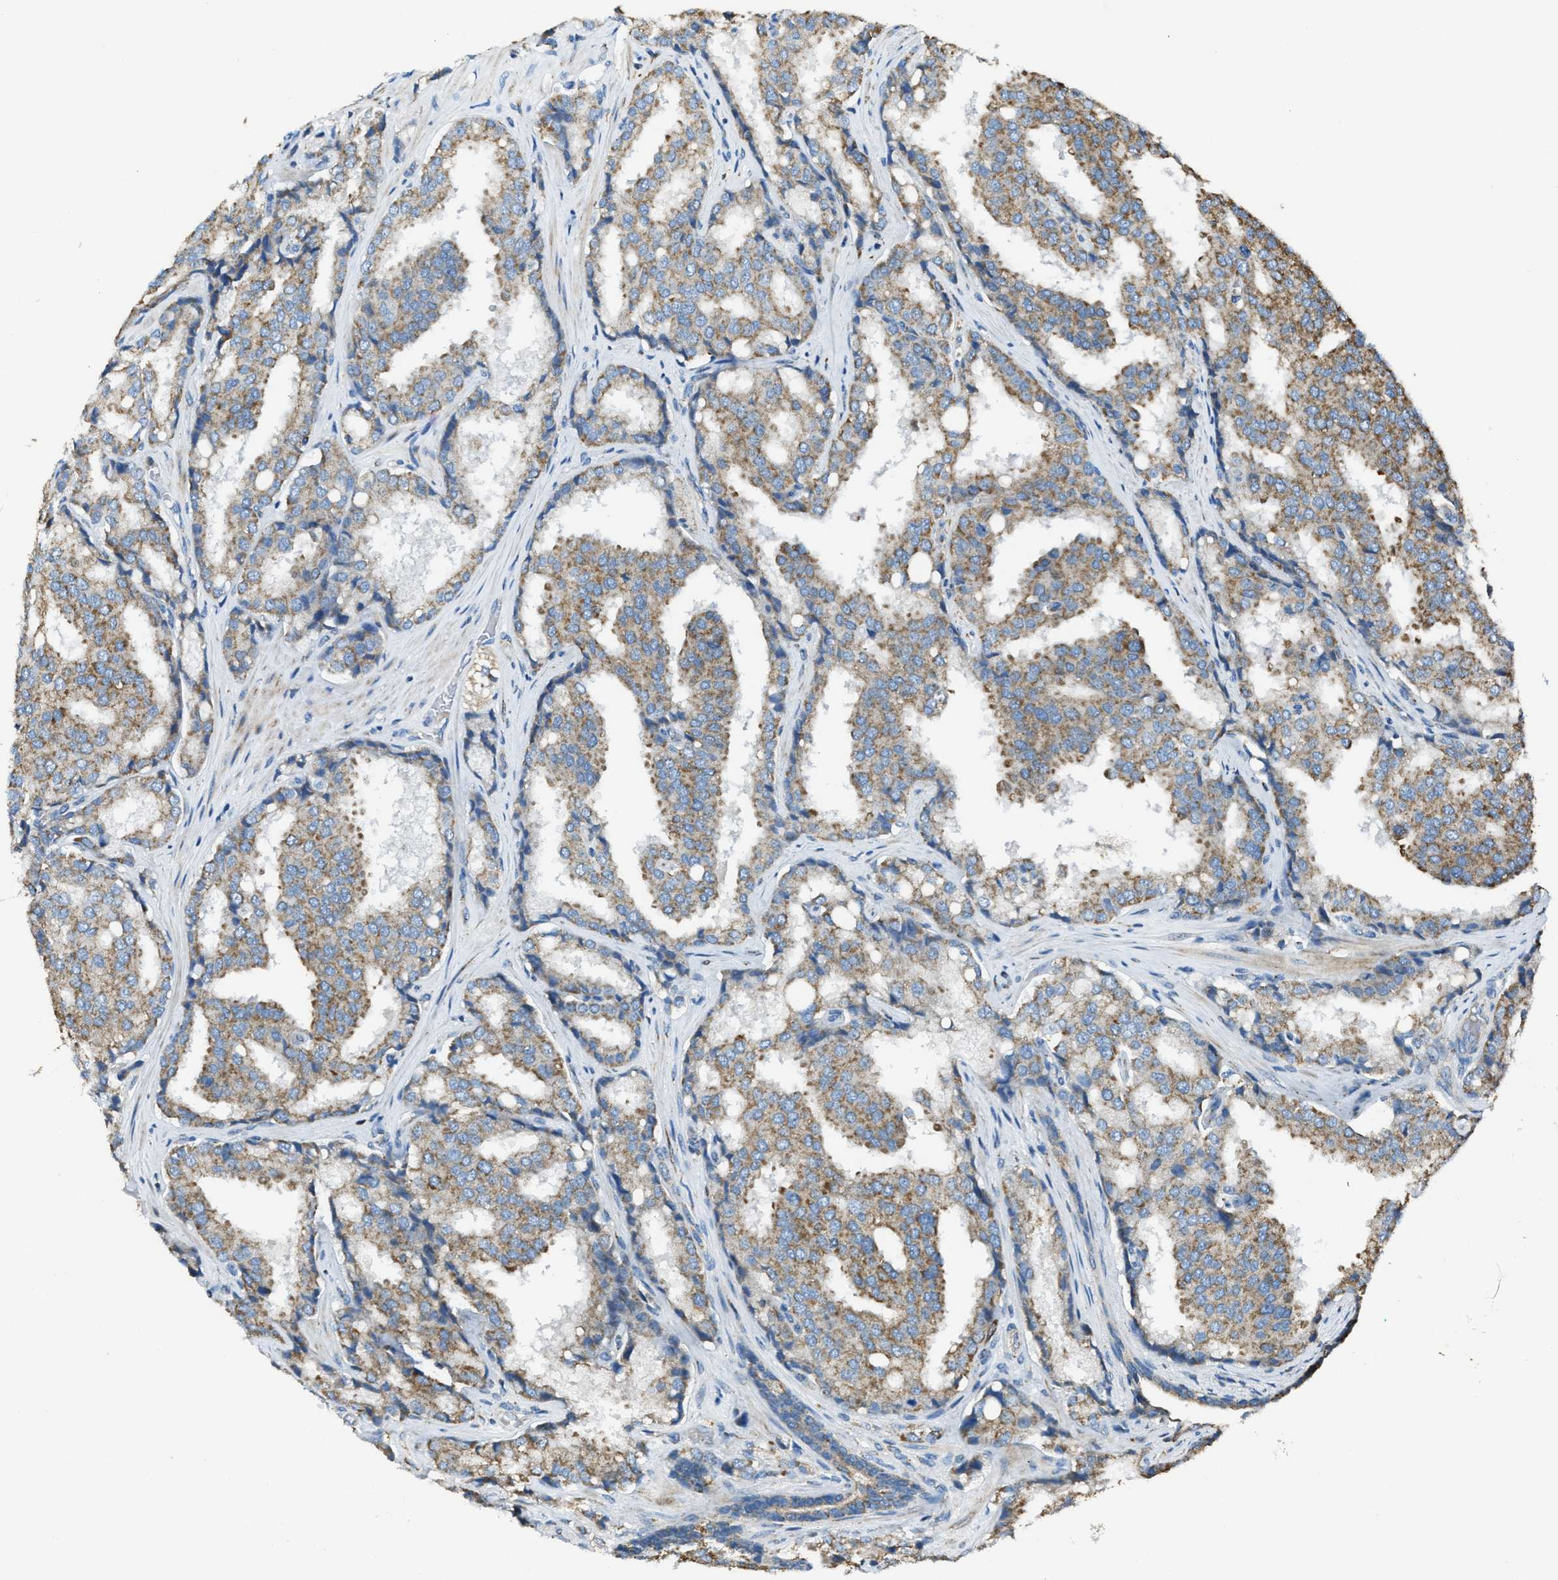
{"staining": {"intensity": "moderate", "quantity": ">75%", "location": "cytoplasmic/membranous"}, "tissue": "prostate cancer", "cell_type": "Tumor cells", "image_type": "cancer", "snomed": [{"axis": "morphology", "description": "Adenocarcinoma, High grade"}, {"axis": "topography", "description": "Prostate"}], "caption": "Tumor cells demonstrate medium levels of moderate cytoplasmic/membranous staining in approximately >75% of cells in prostate cancer.", "gene": "SLC25A11", "patient": {"sex": "male", "age": 50}}